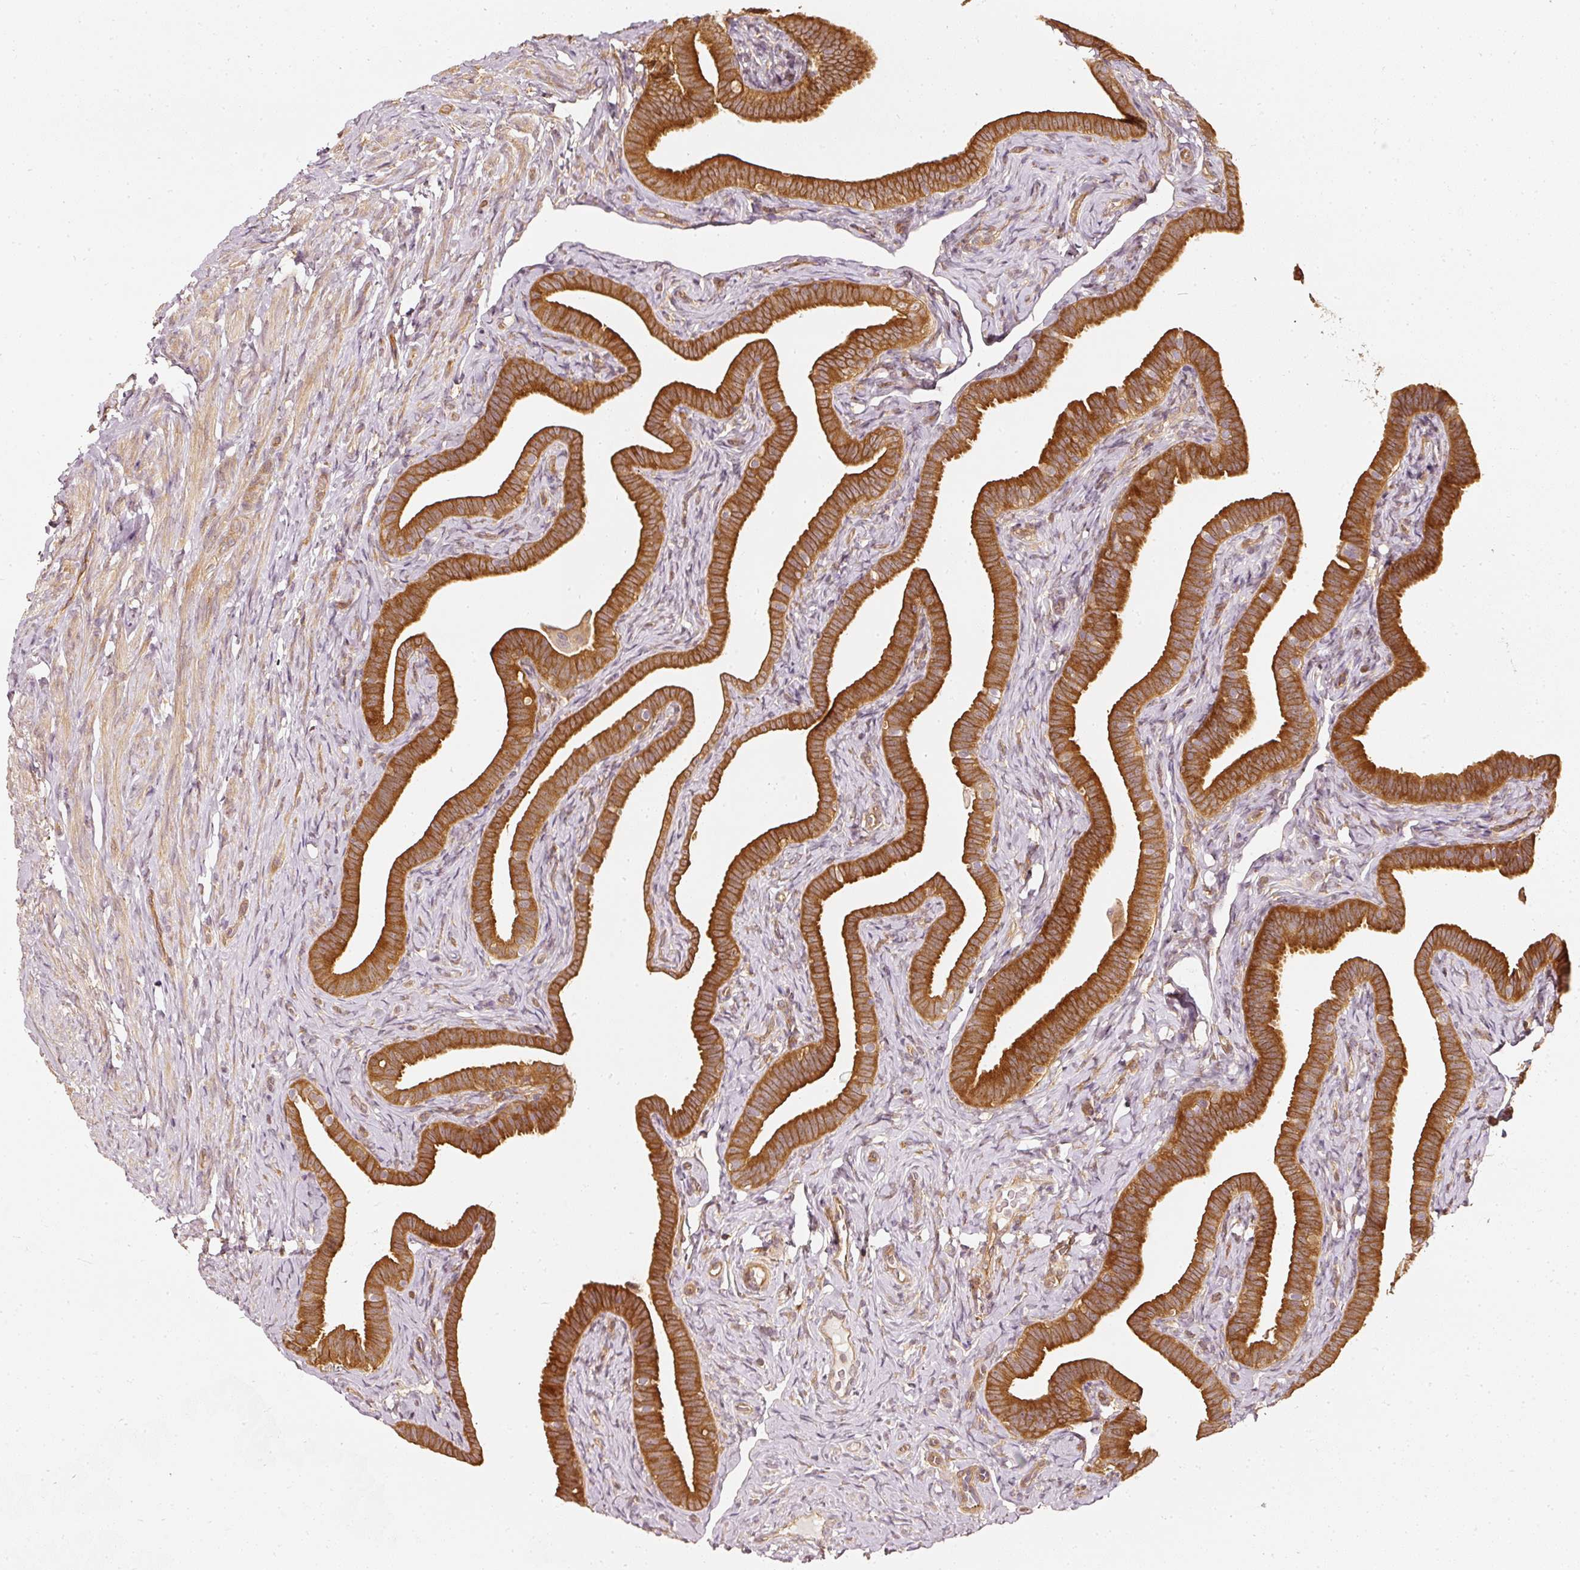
{"staining": {"intensity": "strong", "quantity": ">75%", "location": "cytoplasmic/membranous"}, "tissue": "fallopian tube", "cell_type": "Glandular cells", "image_type": "normal", "snomed": [{"axis": "morphology", "description": "Normal tissue, NOS"}, {"axis": "topography", "description": "Fallopian tube"}], "caption": "A histopathology image of human fallopian tube stained for a protein displays strong cytoplasmic/membranous brown staining in glandular cells. The staining is performed using DAB brown chromogen to label protein expression. The nuclei are counter-stained blue using hematoxylin.", "gene": "ASMTL", "patient": {"sex": "female", "age": 69}}